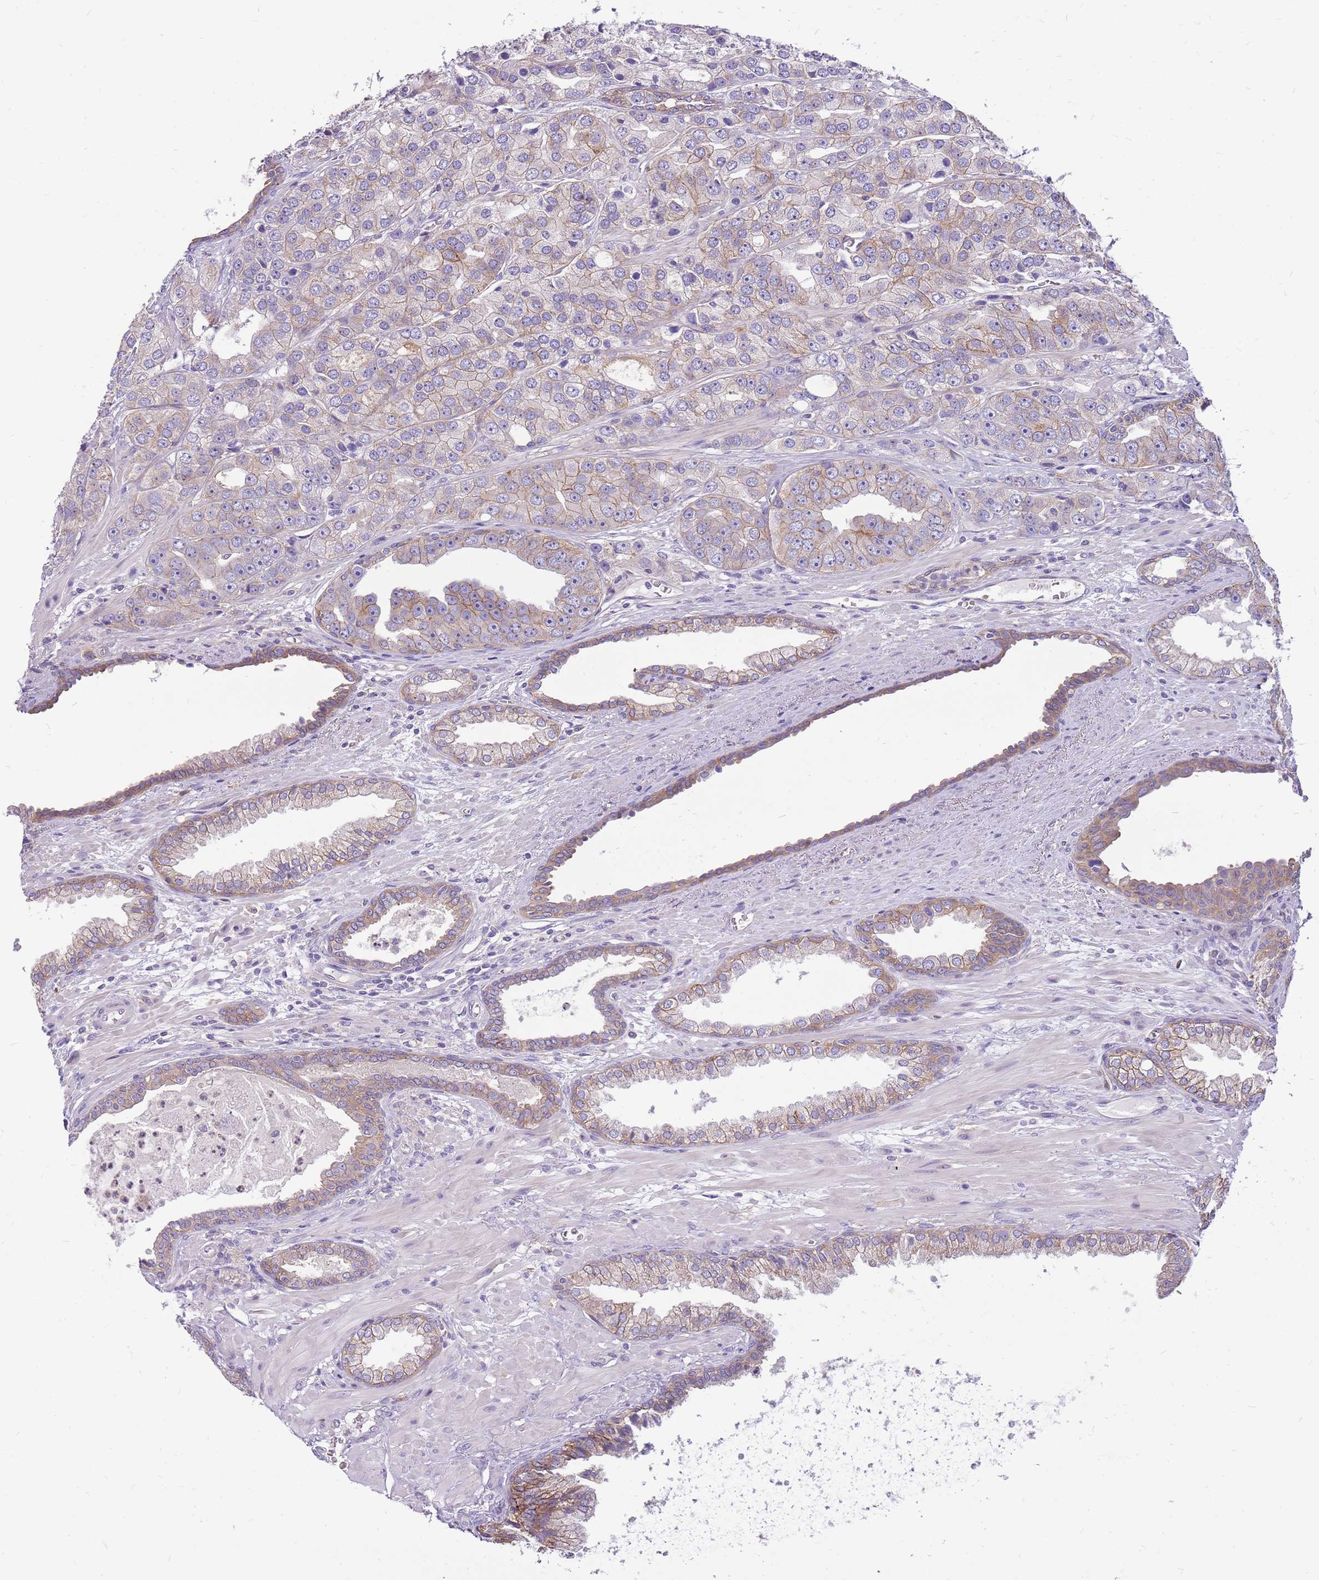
{"staining": {"intensity": "moderate", "quantity": "<25%", "location": "cytoplasmic/membranous"}, "tissue": "prostate cancer", "cell_type": "Tumor cells", "image_type": "cancer", "snomed": [{"axis": "morphology", "description": "Adenocarcinoma, High grade"}, {"axis": "topography", "description": "Prostate"}], "caption": "Tumor cells reveal low levels of moderate cytoplasmic/membranous expression in approximately <25% of cells in prostate cancer (high-grade adenocarcinoma).", "gene": "WDR90", "patient": {"sex": "male", "age": 71}}